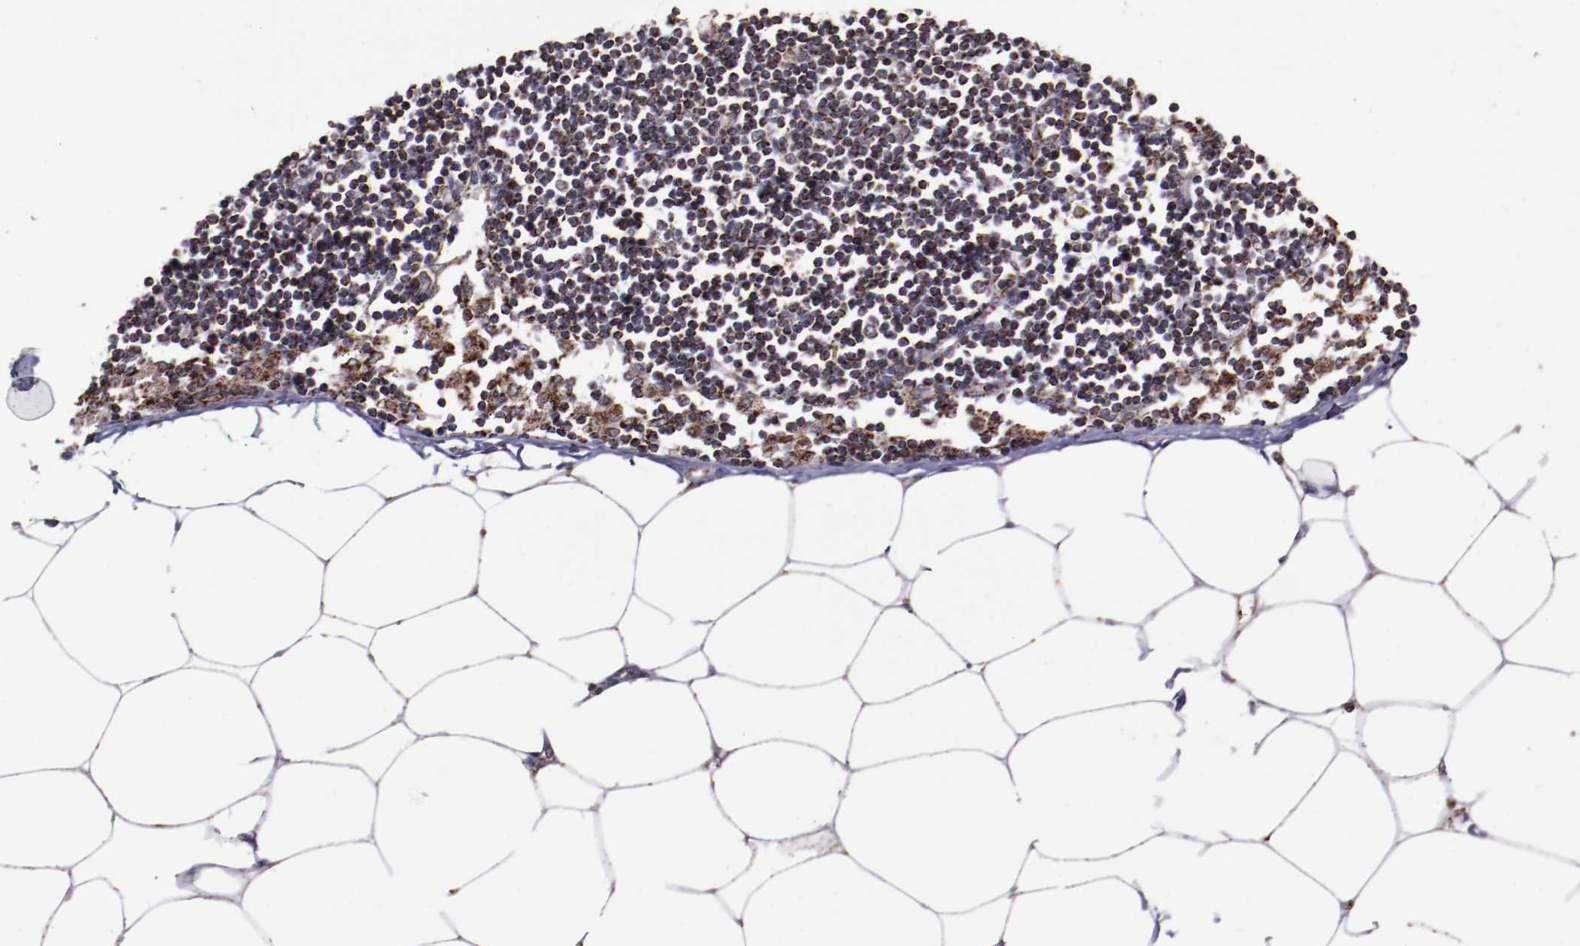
{"staining": {"intensity": "weak", "quantity": ">75%", "location": "cytoplasmic/membranous"}, "tissue": "adipose tissue", "cell_type": "Adipocytes", "image_type": "normal", "snomed": [{"axis": "morphology", "description": "Normal tissue, NOS"}, {"axis": "morphology", "description": "Adenocarcinoma, NOS"}, {"axis": "topography", "description": "Colon"}, {"axis": "topography", "description": "Peripheral nerve tissue"}], "caption": "Adipocytes reveal low levels of weak cytoplasmic/membranous expression in approximately >75% of cells in unremarkable human adipose tissue.", "gene": "LONP1", "patient": {"sex": "male", "age": 14}}